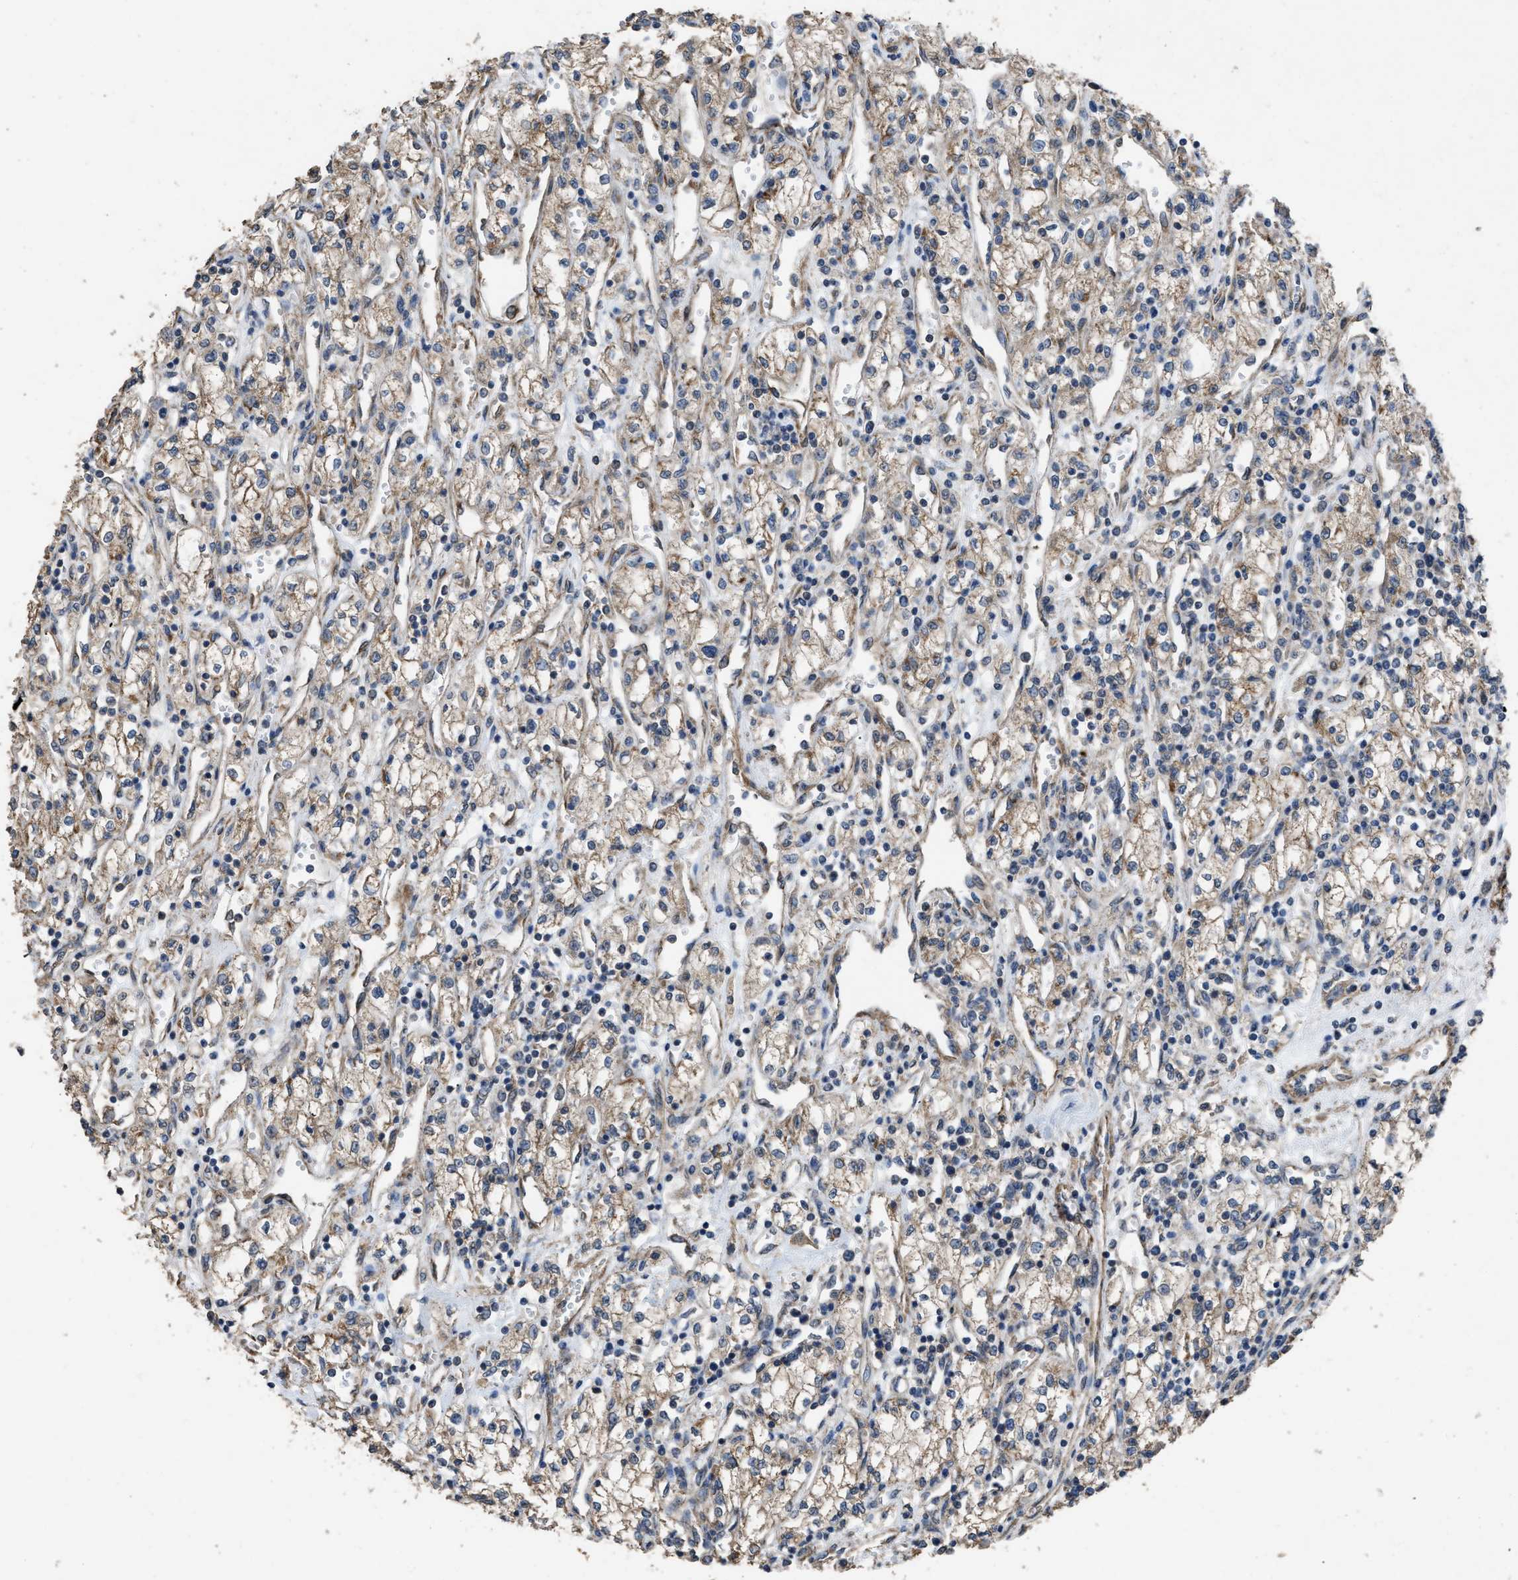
{"staining": {"intensity": "weak", "quantity": "<25%", "location": "cytoplasmic/membranous"}, "tissue": "renal cancer", "cell_type": "Tumor cells", "image_type": "cancer", "snomed": [{"axis": "morphology", "description": "Adenocarcinoma, NOS"}, {"axis": "topography", "description": "Kidney"}], "caption": "Renal cancer (adenocarcinoma) was stained to show a protein in brown. There is no significant positivity in tumor cells.", "gene": "ARL6", "patient": {"sex": "male", "age": 59}}